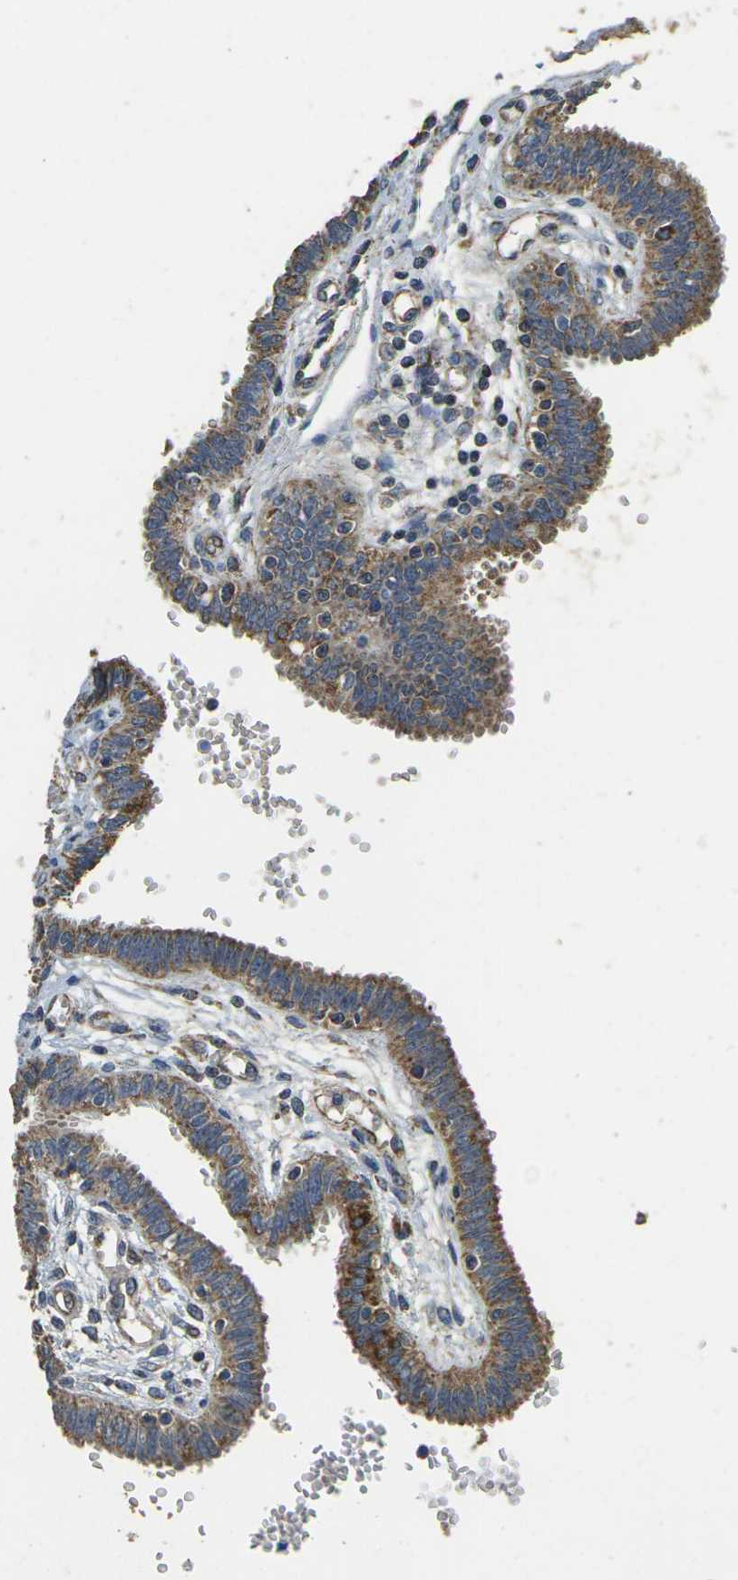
{"staining": {"intensity": "moderate", "quantity": ">75%", "location": "cytoplasmic/membranous"}, "tissue": "fallopian tube", "cell_type": "Glandular cells", "image_type": "normal", "snomed": [{"axis": "morphology", "description": "Normal tissue, NOS"}, {"axis": "topography", "description": "Fallopian tube"}], "caption": "IHC staining of normal fallopian tube, which demonstrates medium levels of moderate cytoplasmic/membranous positivity in about >75% of glandular cells indicating moderate cytoplasmic/membranous protein positivity. The staining was performed using DAB (3,3'-diaminobenzidine) (brown) for protein detection and nuclei were counterstained in hematoxylin (blue).", "gene": "MAPK11", "patient": {"sex": "female", "age": 32}}